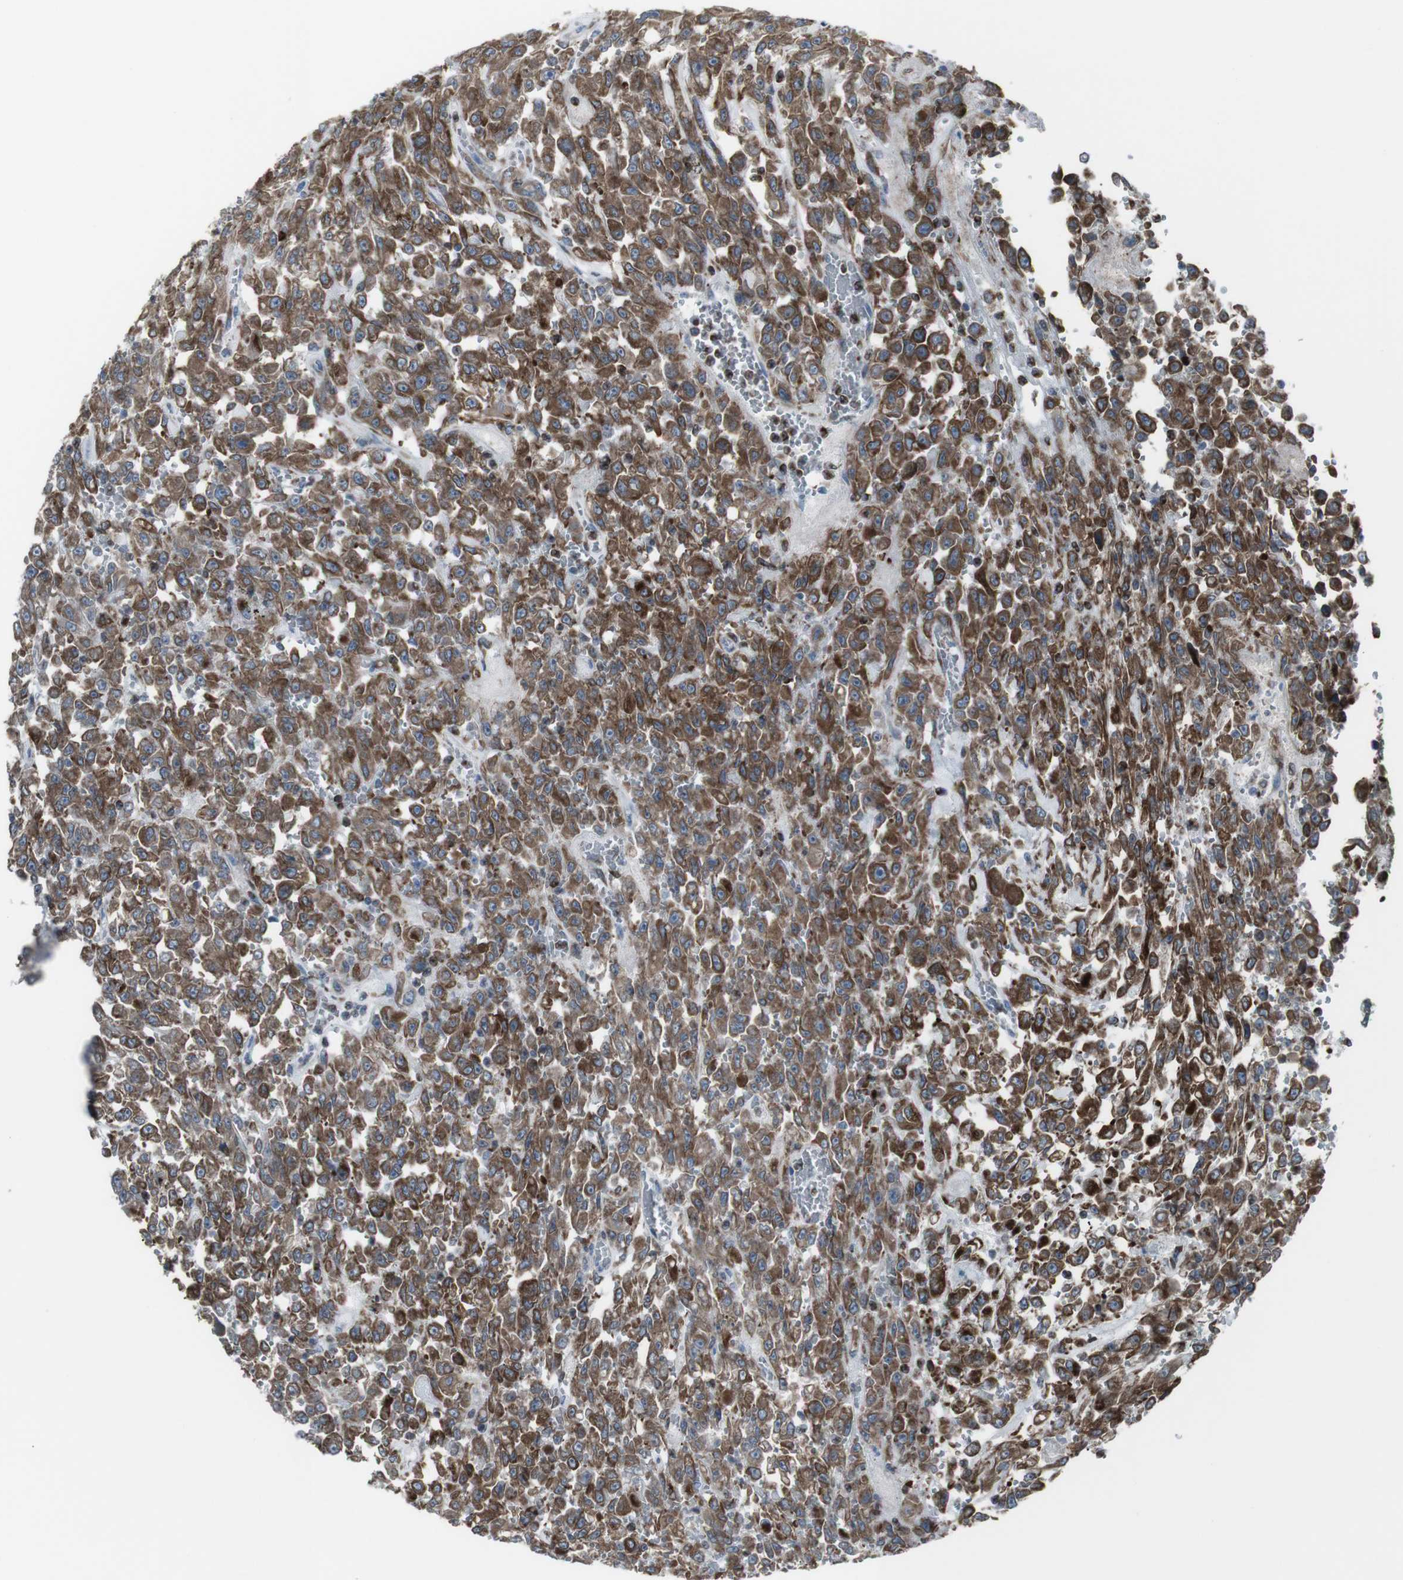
{"staining": {"intensity": "moderate", "quantity": ">75%", "location": "cytoplasmic/membranous"}, "tissue": "urothelial cancer", "cell_type": "Tumor cells", "image_type": "cancer", "snomed": [{"axis": "morphology", "description": "Urothelial carcinoma, High grade"}, {"axis": "topography", "description": "Urinary bladder"}], "caption": "A photomicrograph of urothelial cancer stained for a protein demonstrates moderate cytoplasmic/membranous brown staining in tumor cells. Nuclei are stained in blue.", "gene": "LNPK", "patient": {"sex": "male", "age": 46}}